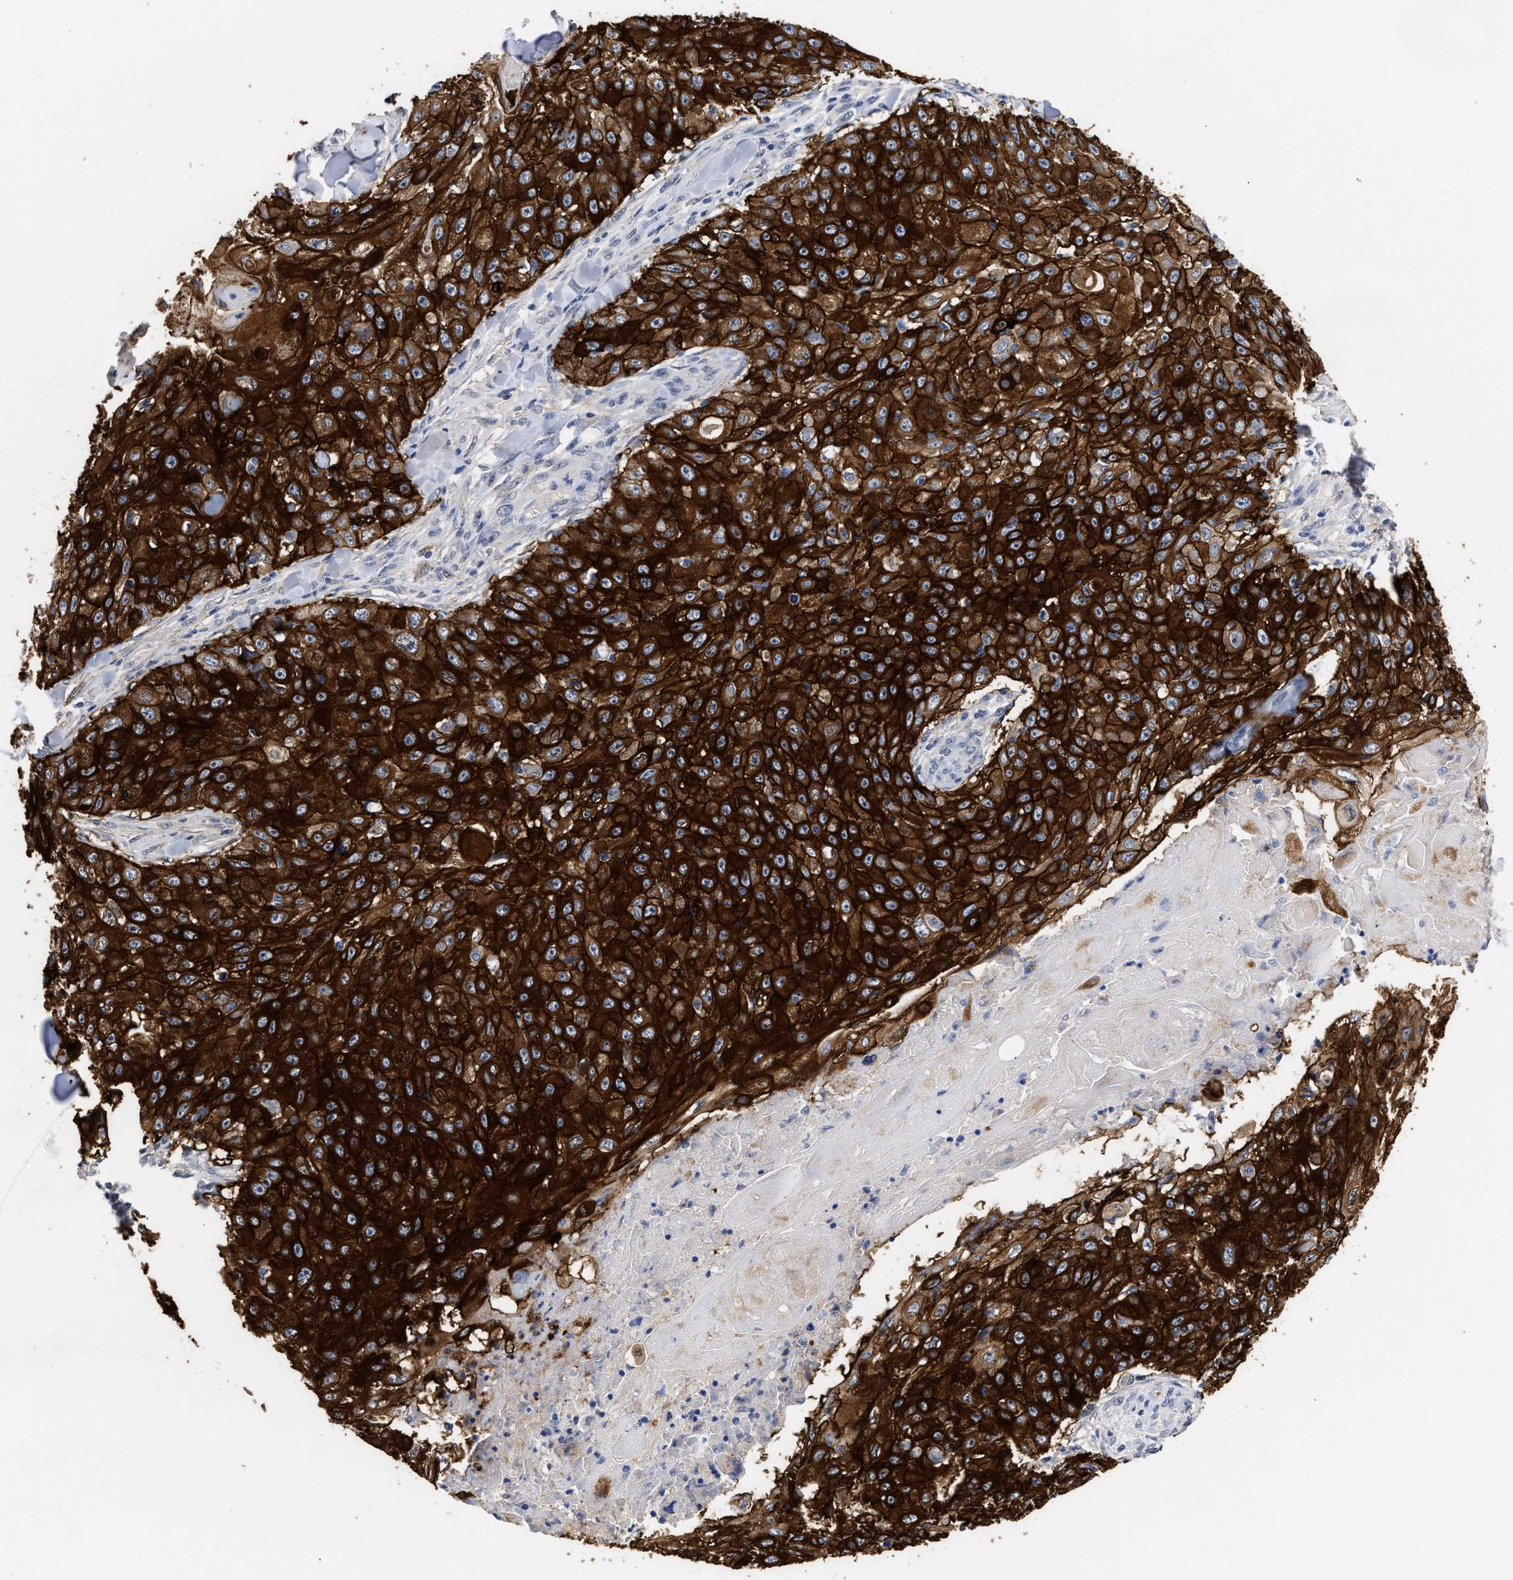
{"staining": {"intensity": "strong", "quantity": ">75%", "location": "cytoplasmic/membranous"}, "tissue": "skin cancer", "cell_type": "Tumor cells", "image_type": "cancer", "snomed": [{"axis": "morphology", "description": "Squamous cell carcinoma, NOS"}, {"axis": "topography", "description": "Skin"}], "caption": "This is an image of immunohistochemistry staining of skin cancer (squamous cell carcinoma), which shows strong staining in the cytoplasmic/membranous of tumor cells.", "gene": "AHNAK2", "patient": {"sex": "male", "age": 86}}